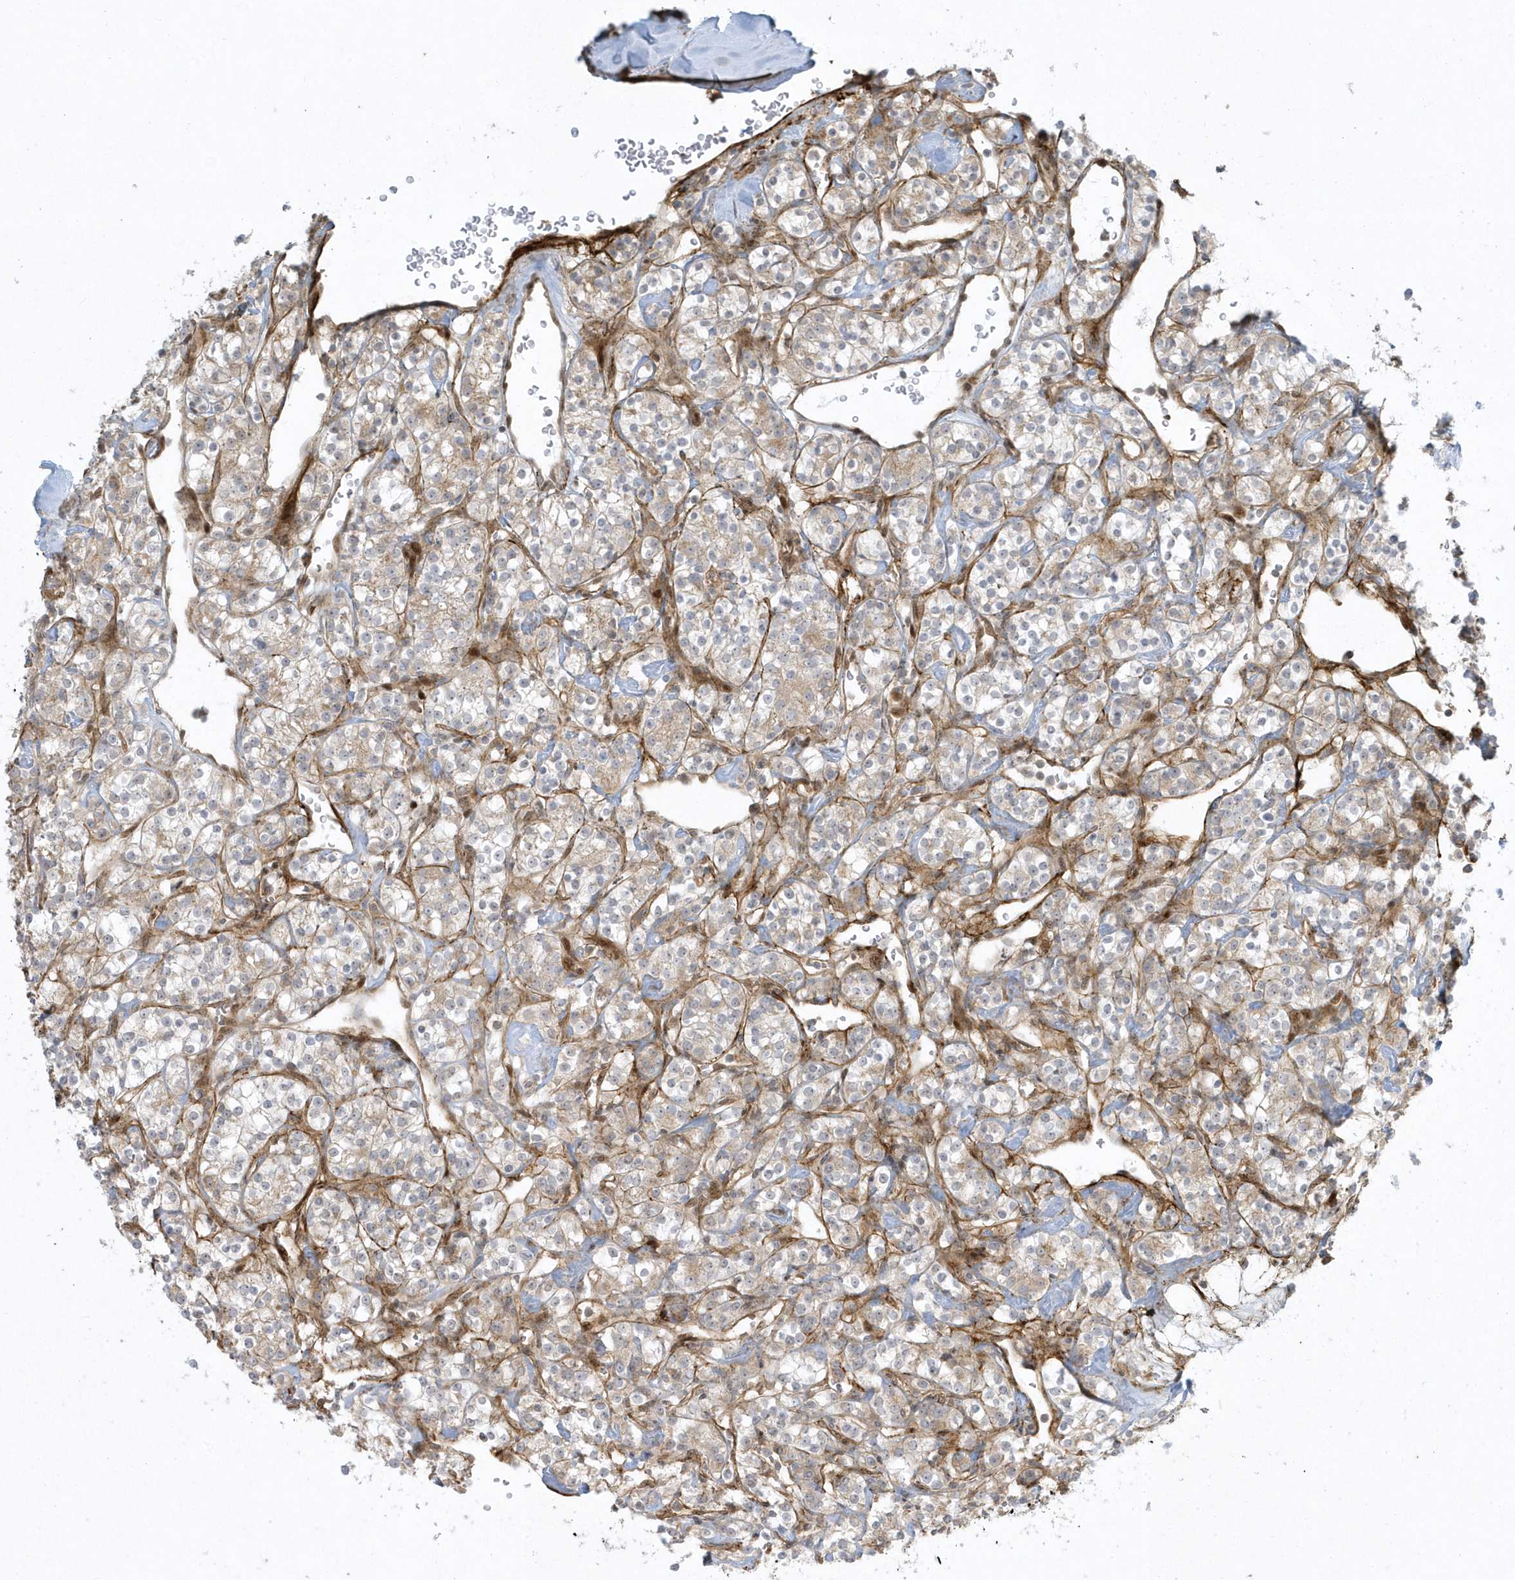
{"staining": {"intensity": "weak", "quantity": "25%-75%", "location": "cytoplasmic/membranous"}, "tissue": "renal cancer", "cell_type": "Tumor cells", "image_type": "cancer", "snomed": [{"axis": "morphology", "description": "Adenocarcinoma, NOS"}, {"axis": "topography", "description": "Kidney"}], "caption": "Brown immunohistochemical staining in human adenocarcinoma (renal) exhibits weak cytoplasmic/membranous positivity in about 25%-75% of tumor cells. Nuclei are stained in blue.", "gene": "MASP2", "patient": {"sex": "male", "age": 77}}